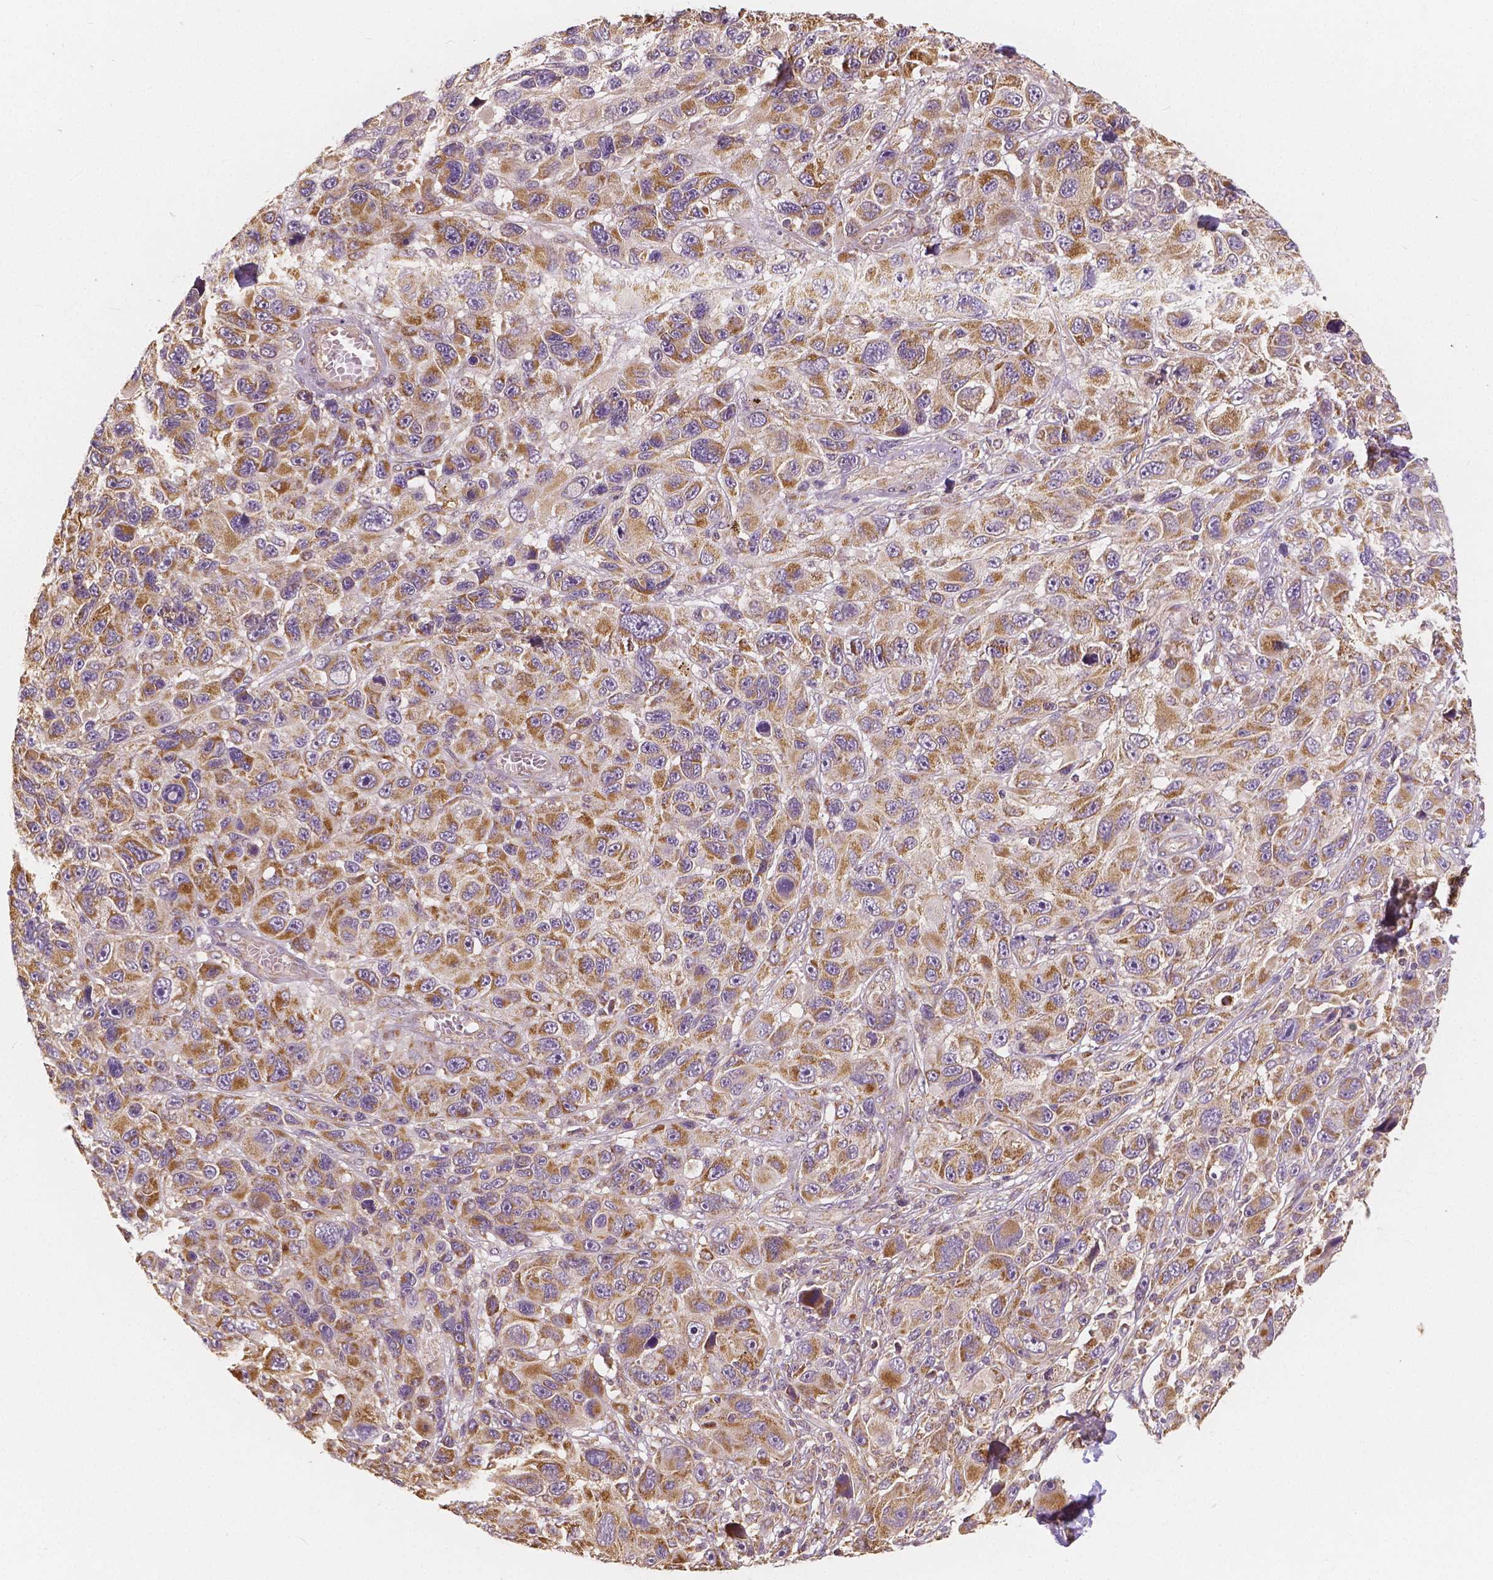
{"staining": {"intensity": "moderate", "quantity": ">75%", "location": "cytoplasmic/membranous"}, "tissue": "melanoma", "cell_type": "Tumor cells", "image_type": "cancer", "snomed": [{"axis": "morphology", "description": "Malignant melanoma, NOS"}, {"axis": "topography", "description": "Skin"}], "caption": "Protein expression analysis of human malignant melanoma reveals moderate cytoplasmic/membranous positivity in about >75% of tumor cells.", "gene": "PEX26", "patient": {"sex": "male", "age": 53}}